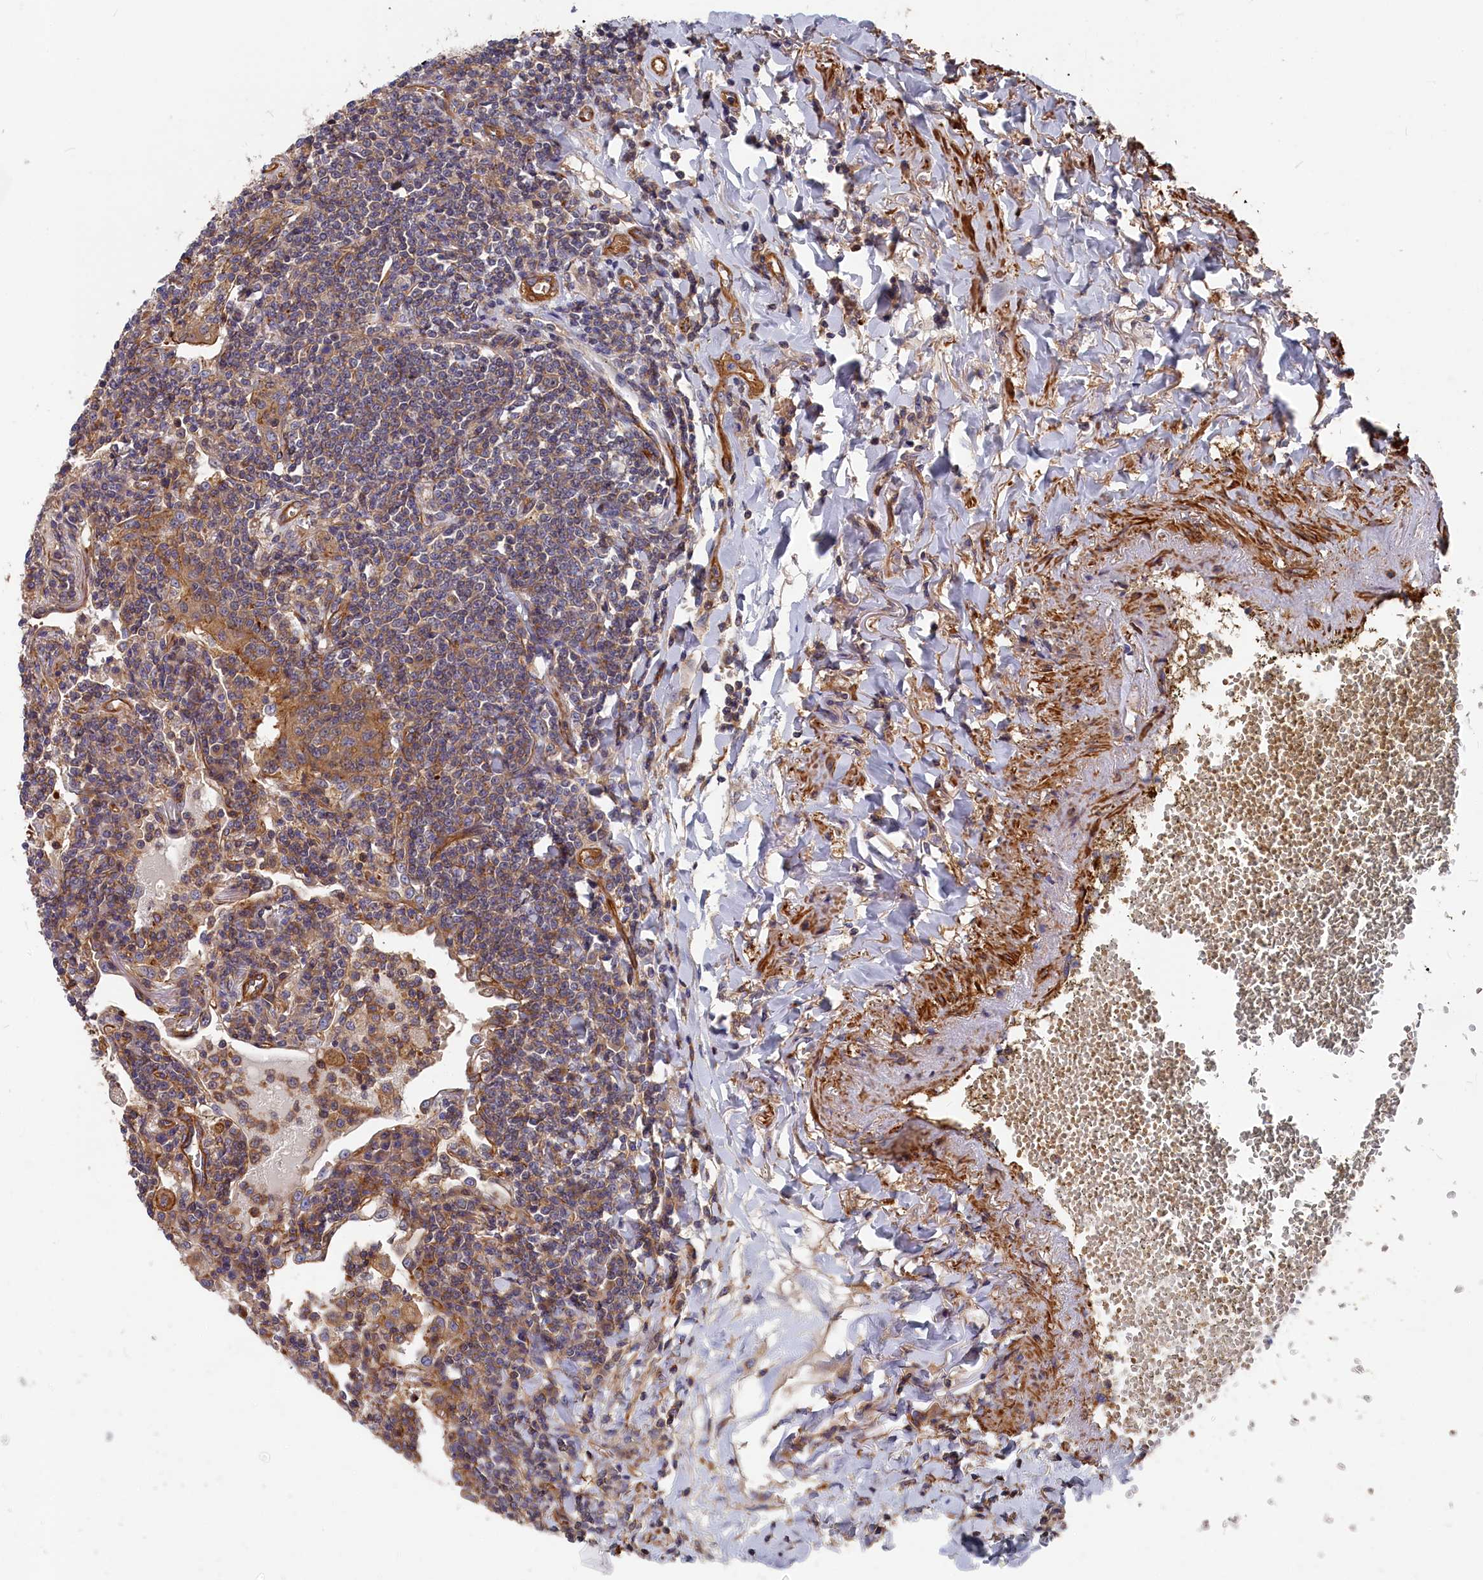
{"staining": {"intensity": "moderate", "quantity": "25%-75%", "location": "cytoplasmic/membranous"}, "tissue": "lymphoma", "cell_type": "Tumor cells", "image_type": "cancer", "snomed": [{"axis": "morphology", "description": "Malignant lymphoma, non-Hodgkin's type, Low grade"}, {"axis": "topography", "description": "Lung"}], "caption": "This histopathology image reveals immunohistochemistry (IHC) staining of lymphoma, with medium moderate cytoplasmic/membranous positivity in approximately 25%-75% of tumor cells.", "gene": "LDHD", "patient": {"sex": "female", "age": 71}}